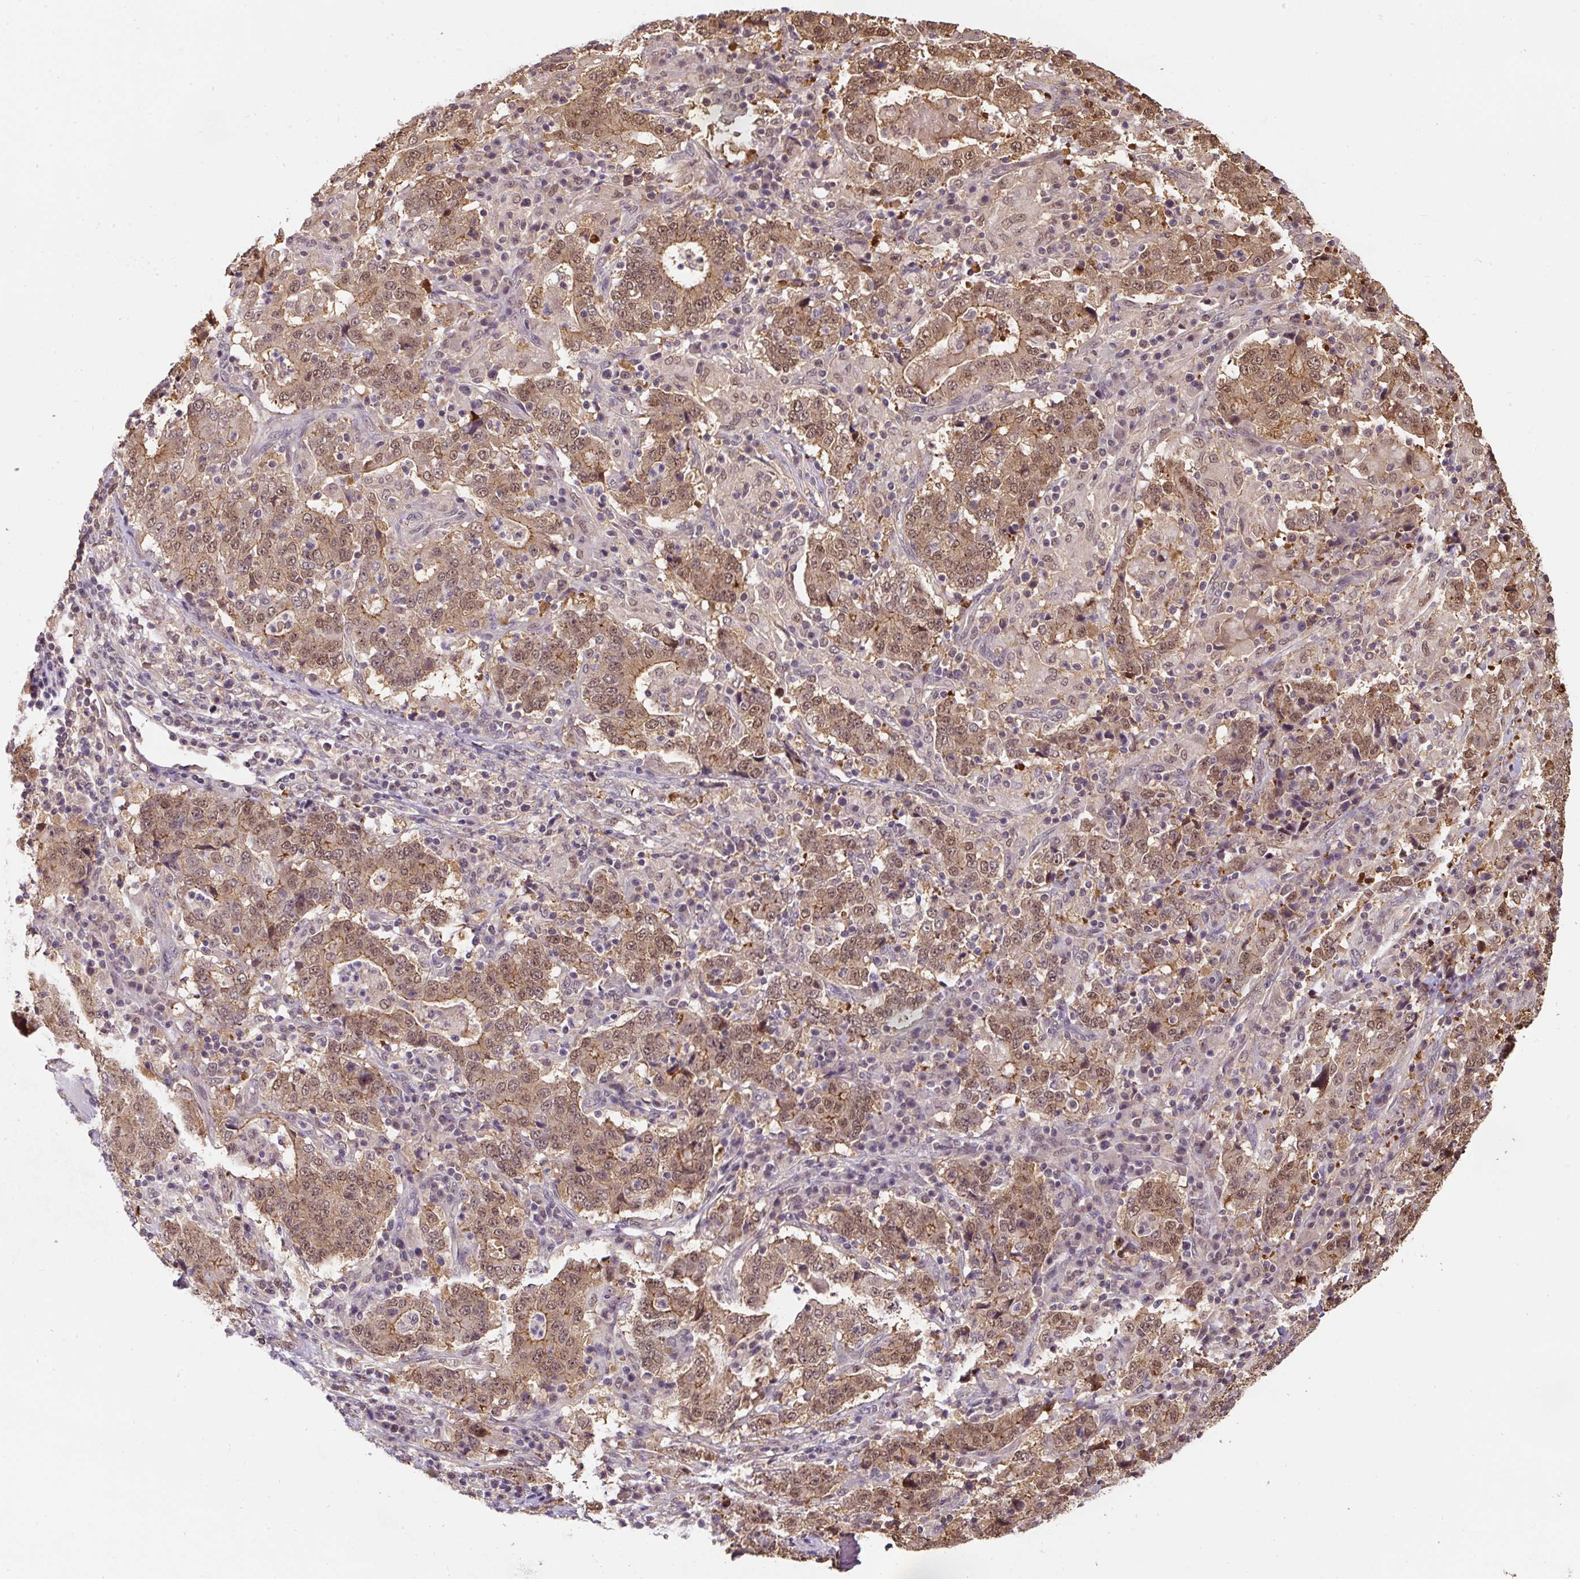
{"staining": {"intensity": "moderate", "quantity": ">75%", "location": "cytoplasmic/membranous,nuclear"}, "tissue": "stomach cancer", "cell_type": "Tumor cells", "image_type": "cancer", "snomed": [{"axis": "morphology", "description": "Normal tissue, NOS"}, {"axis": "morphology", "description": "Adenocarcinoma, NOS"}, {"axis": "topography", "description": "Stomach, upper"}, {"axis": "topography", "description": "Stomach"}], "caption": "An IHC histopathology image of neoplastic tissue is shown. Protein staining in brown highlights moderate cytoplasmic/membranous and nuclear positivity in stomach adenocarcinoma within tumor cells.", "gene": "ST13", "patient": {"sex": "male", "age": 59}}